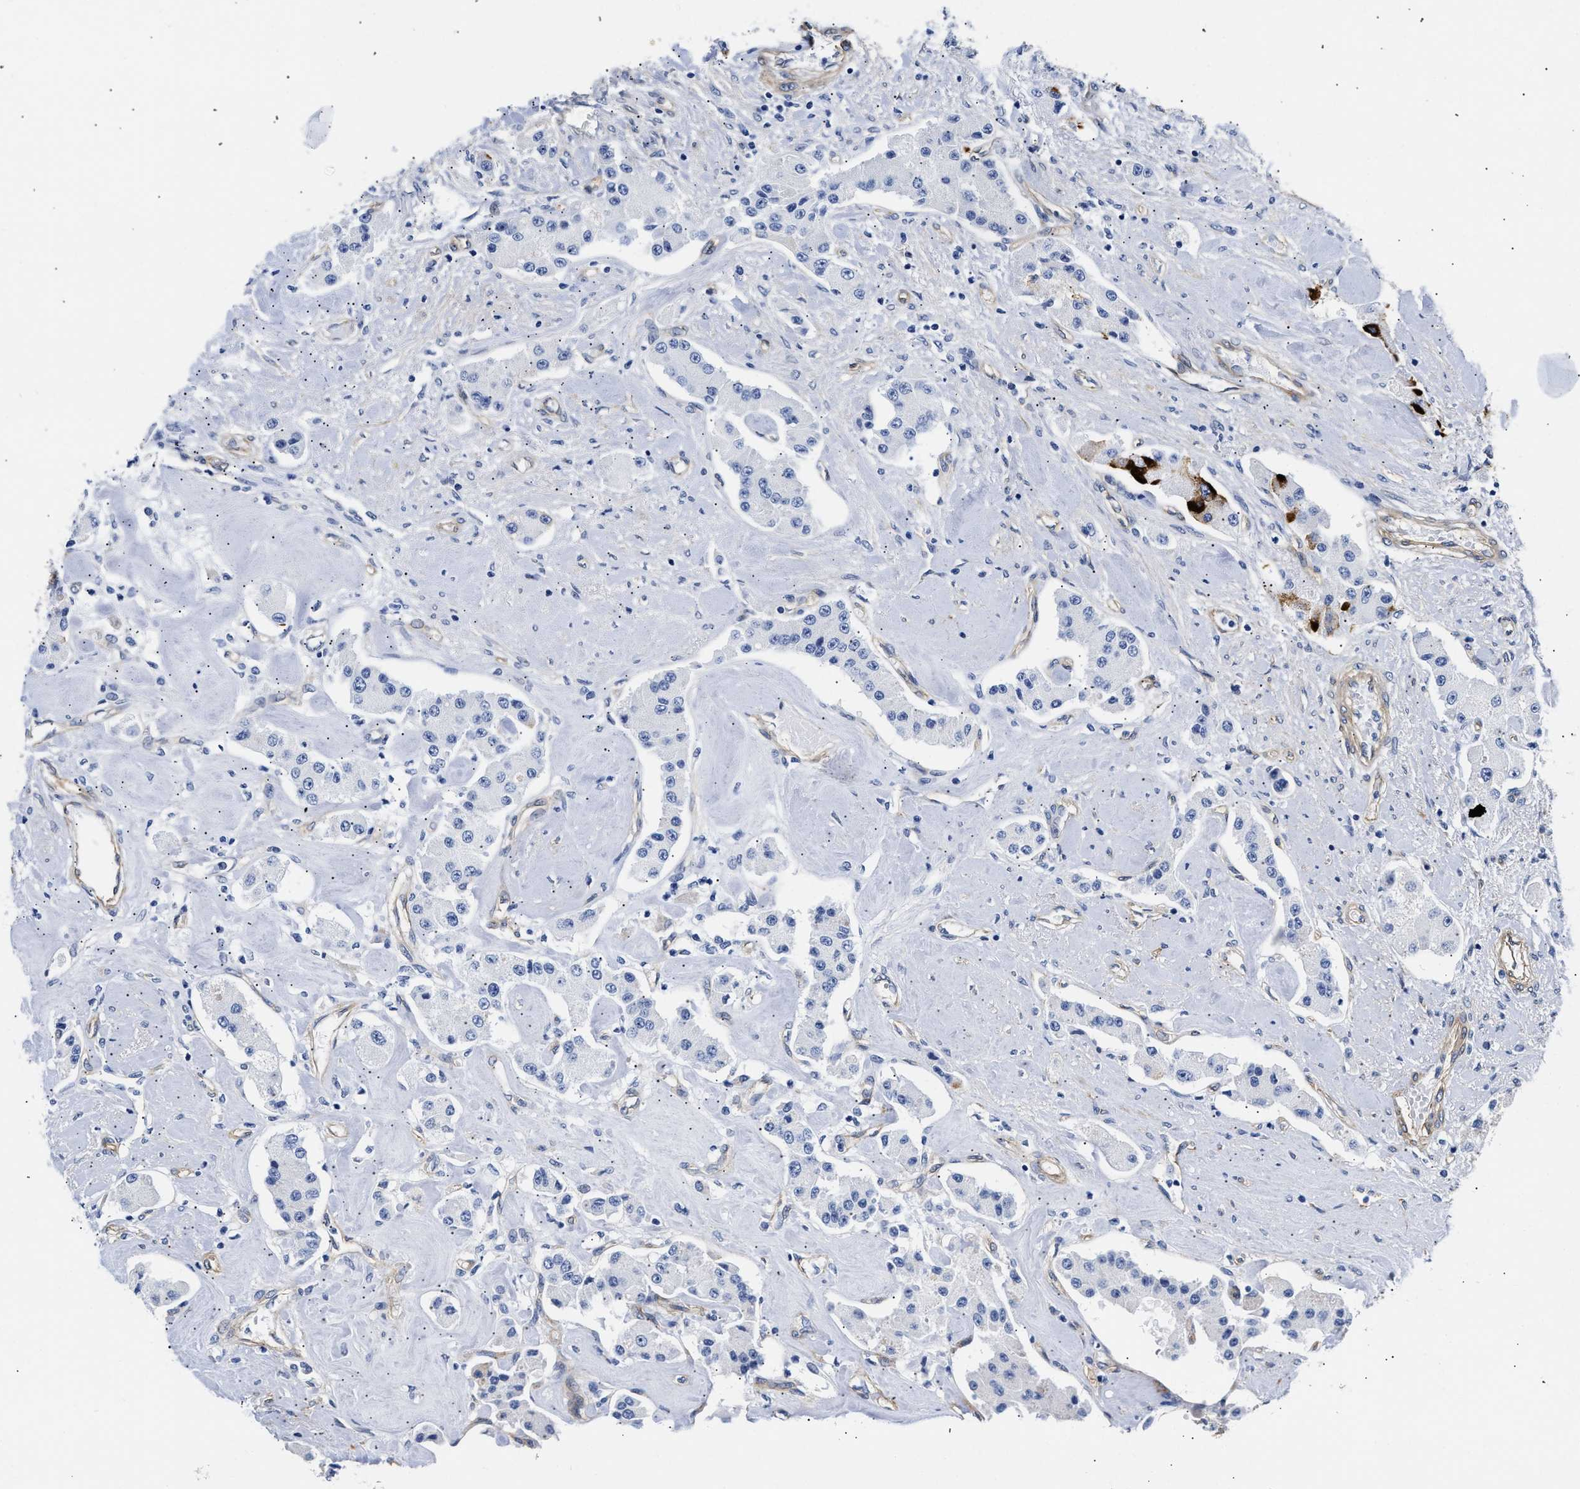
{"staining": {"intensity": "negative", "quantity": "none", "location": "none"}, "tissue": "carcinoid", "cell_type": "Tumor cells", "image_type": "cancer", "snomed": [{"axis": "morphology", "description": "Carcinoid, malignant, NOS"}, {"axis": "topography", "description": "Pancreas"}], "caption": "Photomicrograph shows no protein positivity in tumor cells of carcinoid tissue.", "gene": "TRIM29", "patient": {"sex": "male", "age": 41}}